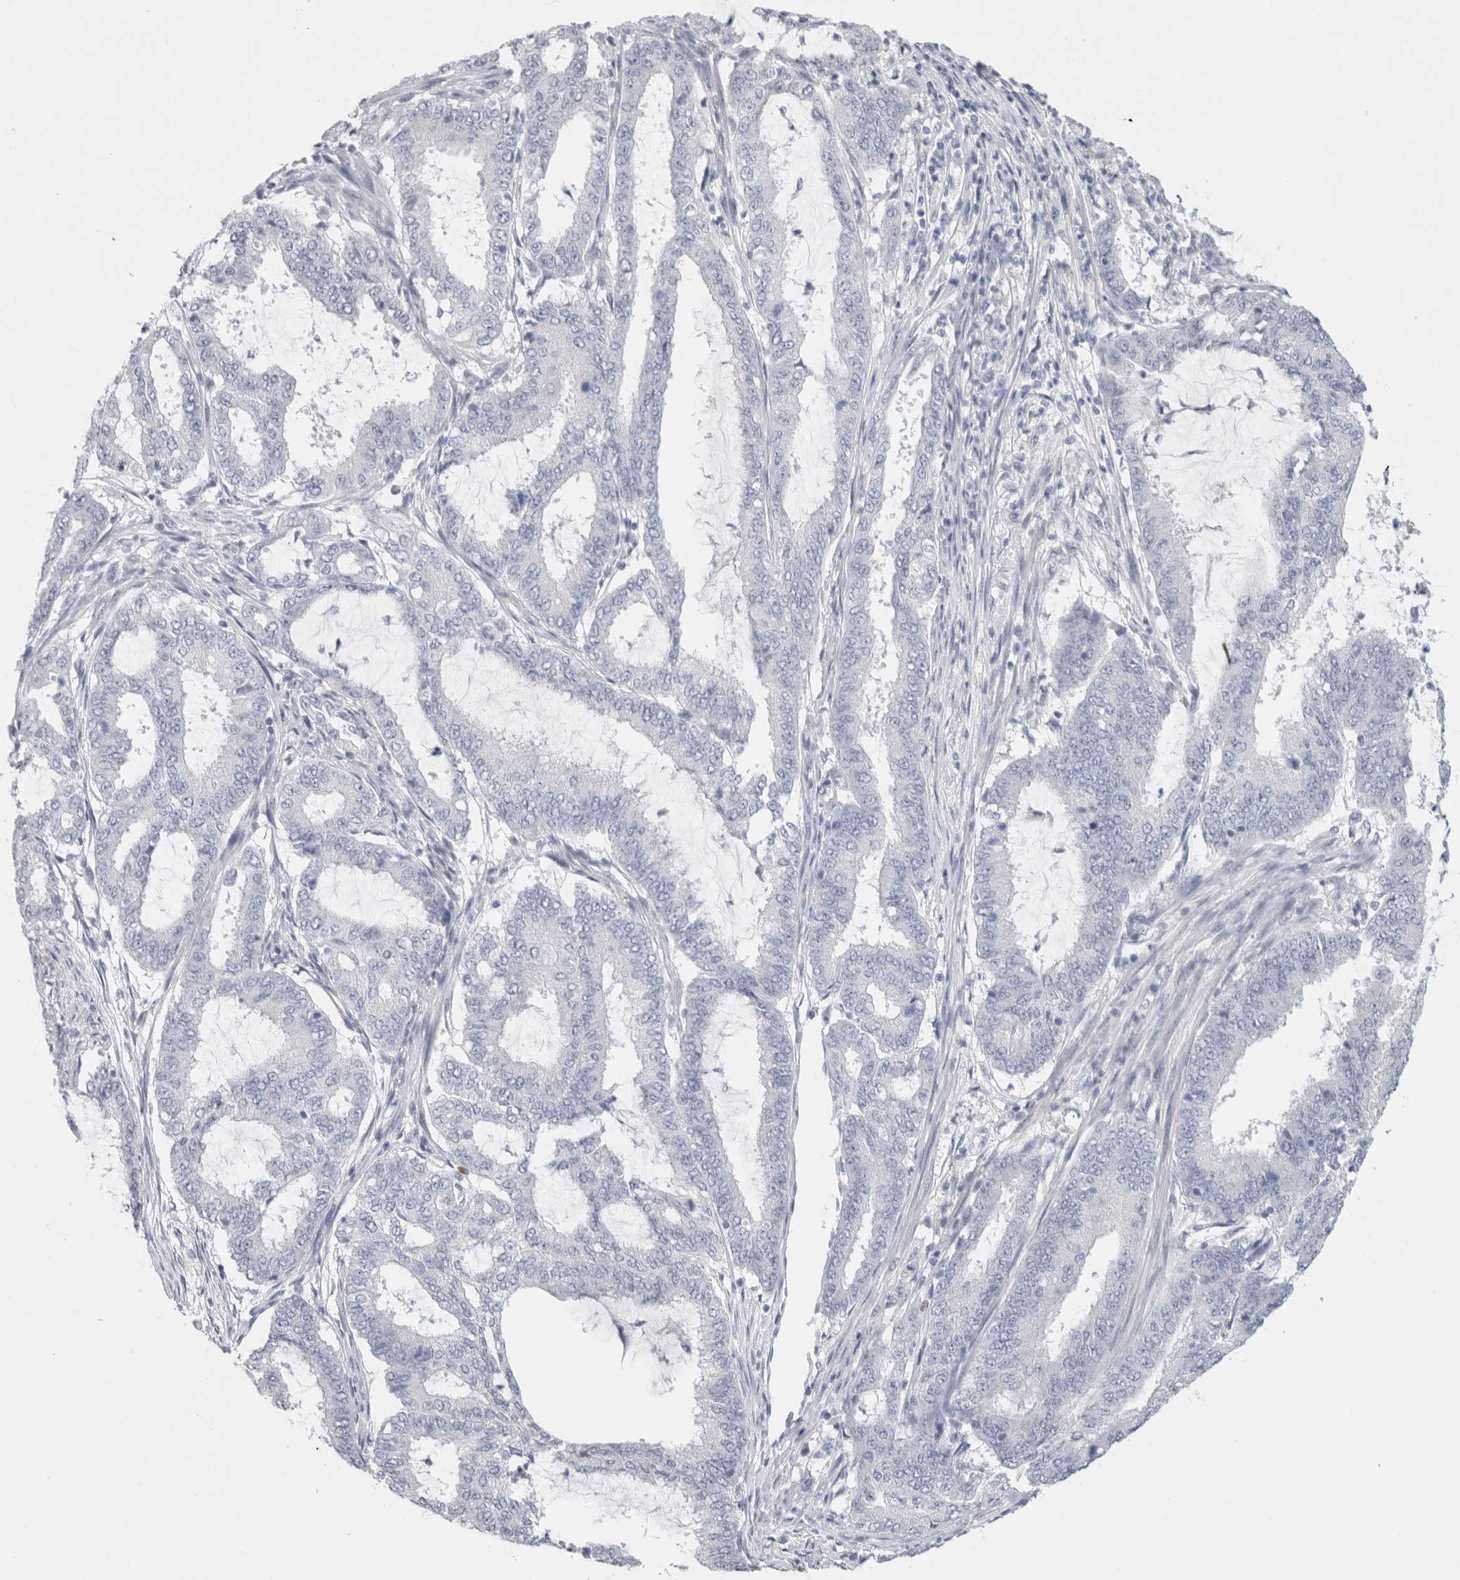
{"staining": {"intensity": "negative", "quantity": "none", "location": "none"}, "tissue": "endometrial cancer", "cell_type": "Tumor cells", "image_type": "cancer", "snomed": [{"axis": "morphology", "description": "Adenocarcinoma, NOS"}, {"axis": "topography", "description": "Endometrium"}], "caption": "A high-resolution image shows IHC staining of endometrial adenocarcinoma, which displays no significant expression in tumor cells. (DAB IHC, high magnification).", "gene": "TONSL", "patient": {"sex": "female", "age": 51}}